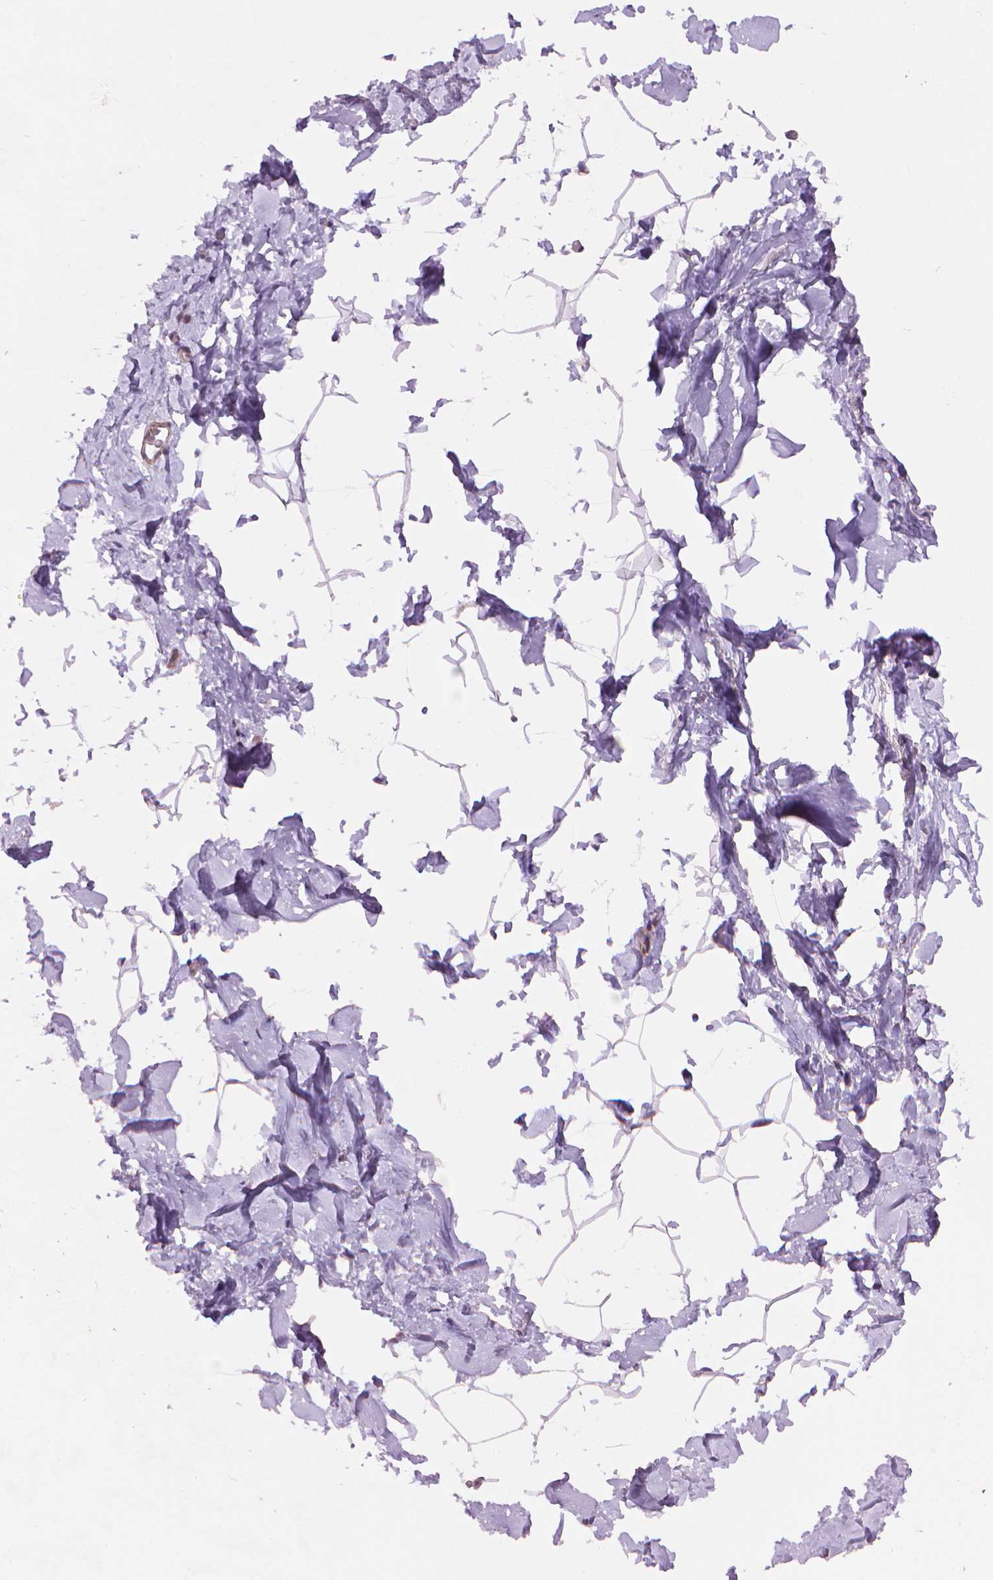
{"staining": {"intensity": "negative", "quantity": "none", "location": "none"}, "tissue": "breast", "cell_type": "Adipocytes", "image_type": "normal", "snomed": [{"axis": "morphology", "description": "Normal tissue, NOS"}, {"axis": "topography", "description": "Breast"}], "caption": "Adipocytes show no significant staining in benign breast. (Brightfield microscopy of DAB immunohistochemistry (IHC) at high magnification).", "gene": "TMEM184A", "patient": {"sex": "female", "age": 32}}